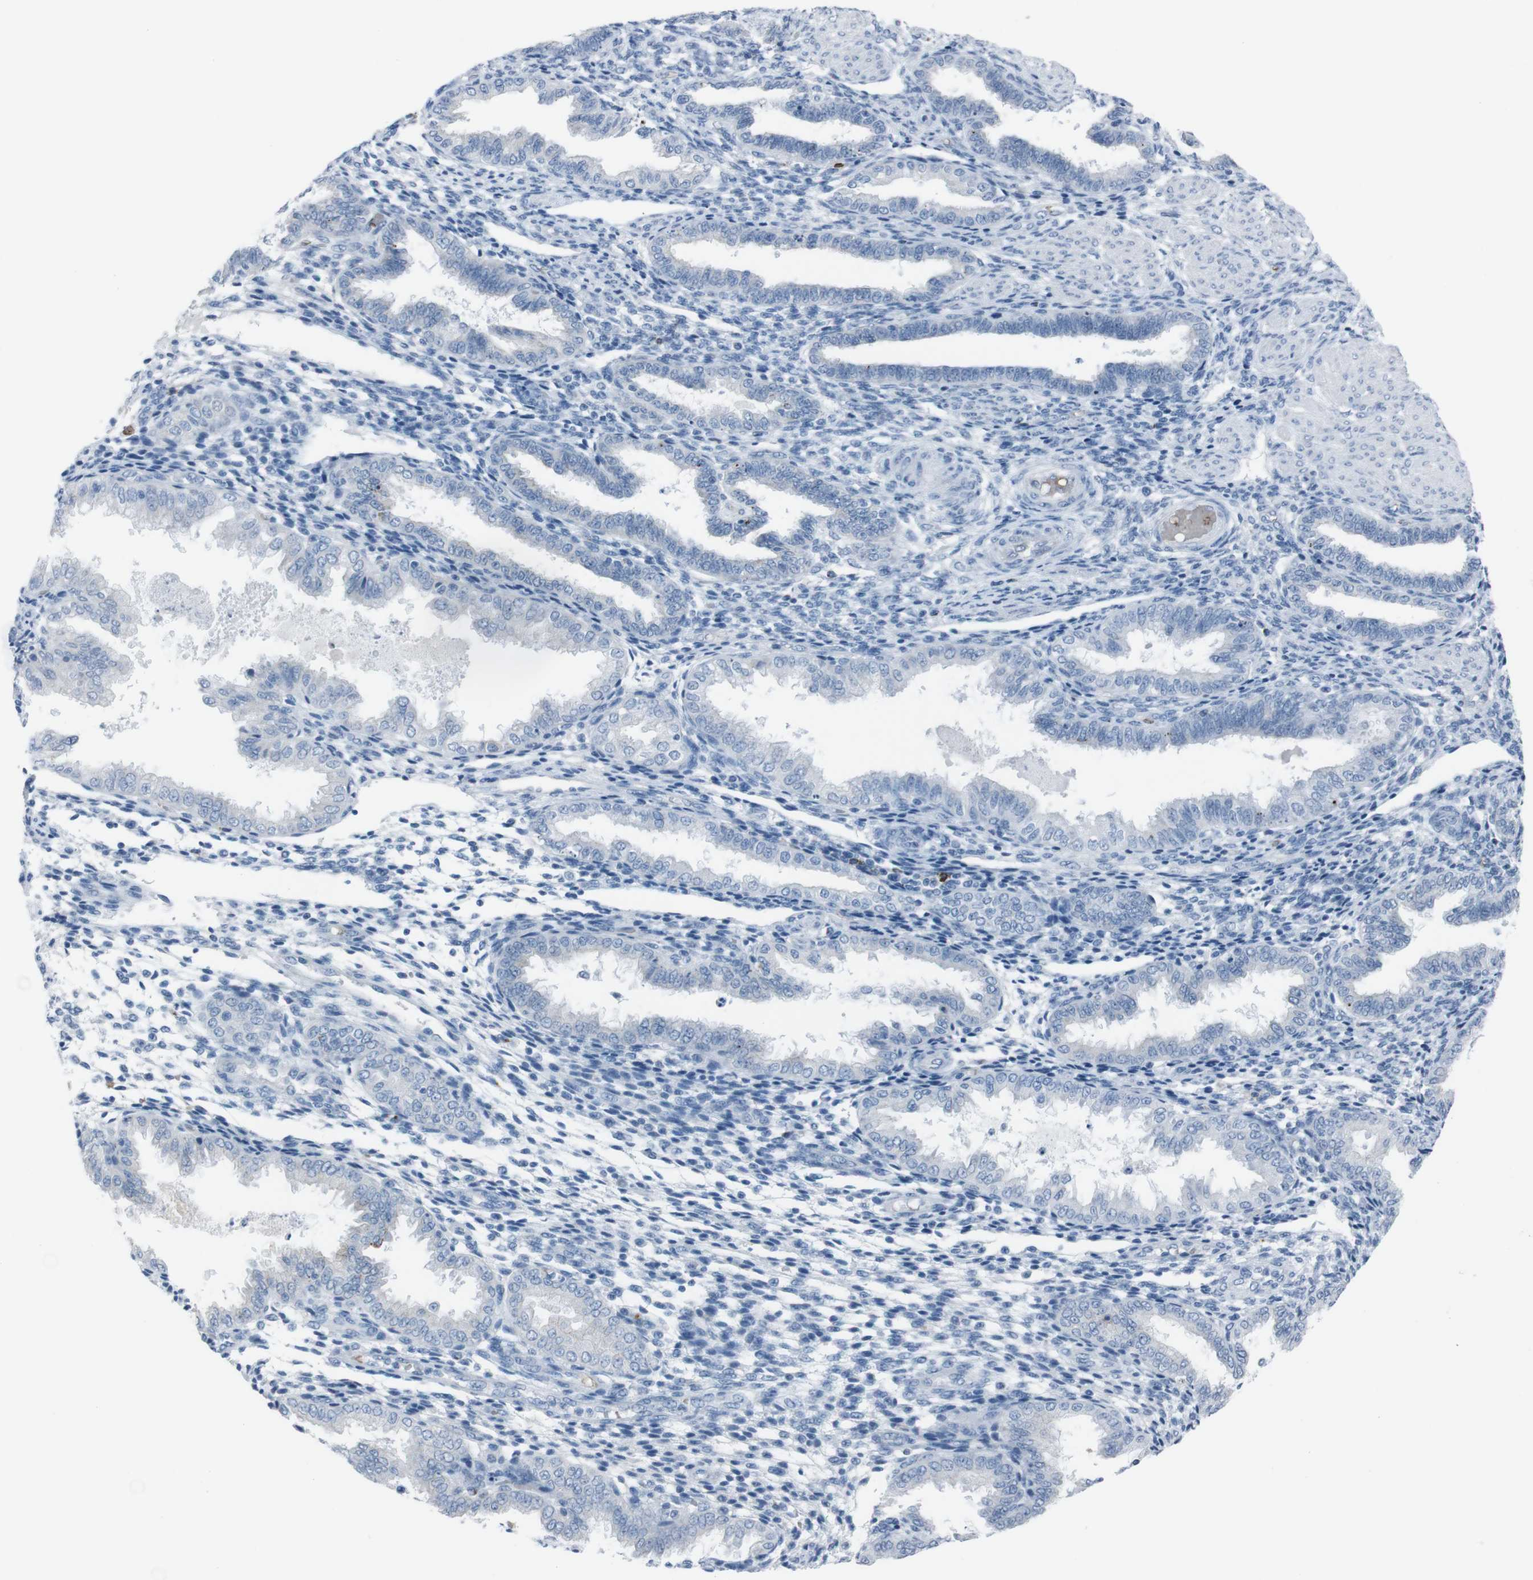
{"staining": {"intensity": "negative", "quantity": "none", "location": "none"}, "tissue": "endometrium", "cell_type": "Cells in endometrial stroma", "image_type": "normal", "snomed": [{"axis": "morphology", "description": "Normal tissue, NOS"}, {"axis": "topography", "description": "Endometrium"}], "caption": "Image shows no protein expression in cells in endometrial stroma of normal endometrium.", "gene": "ST6GAL1", "patient": {"sex": "female", "age": 33}}